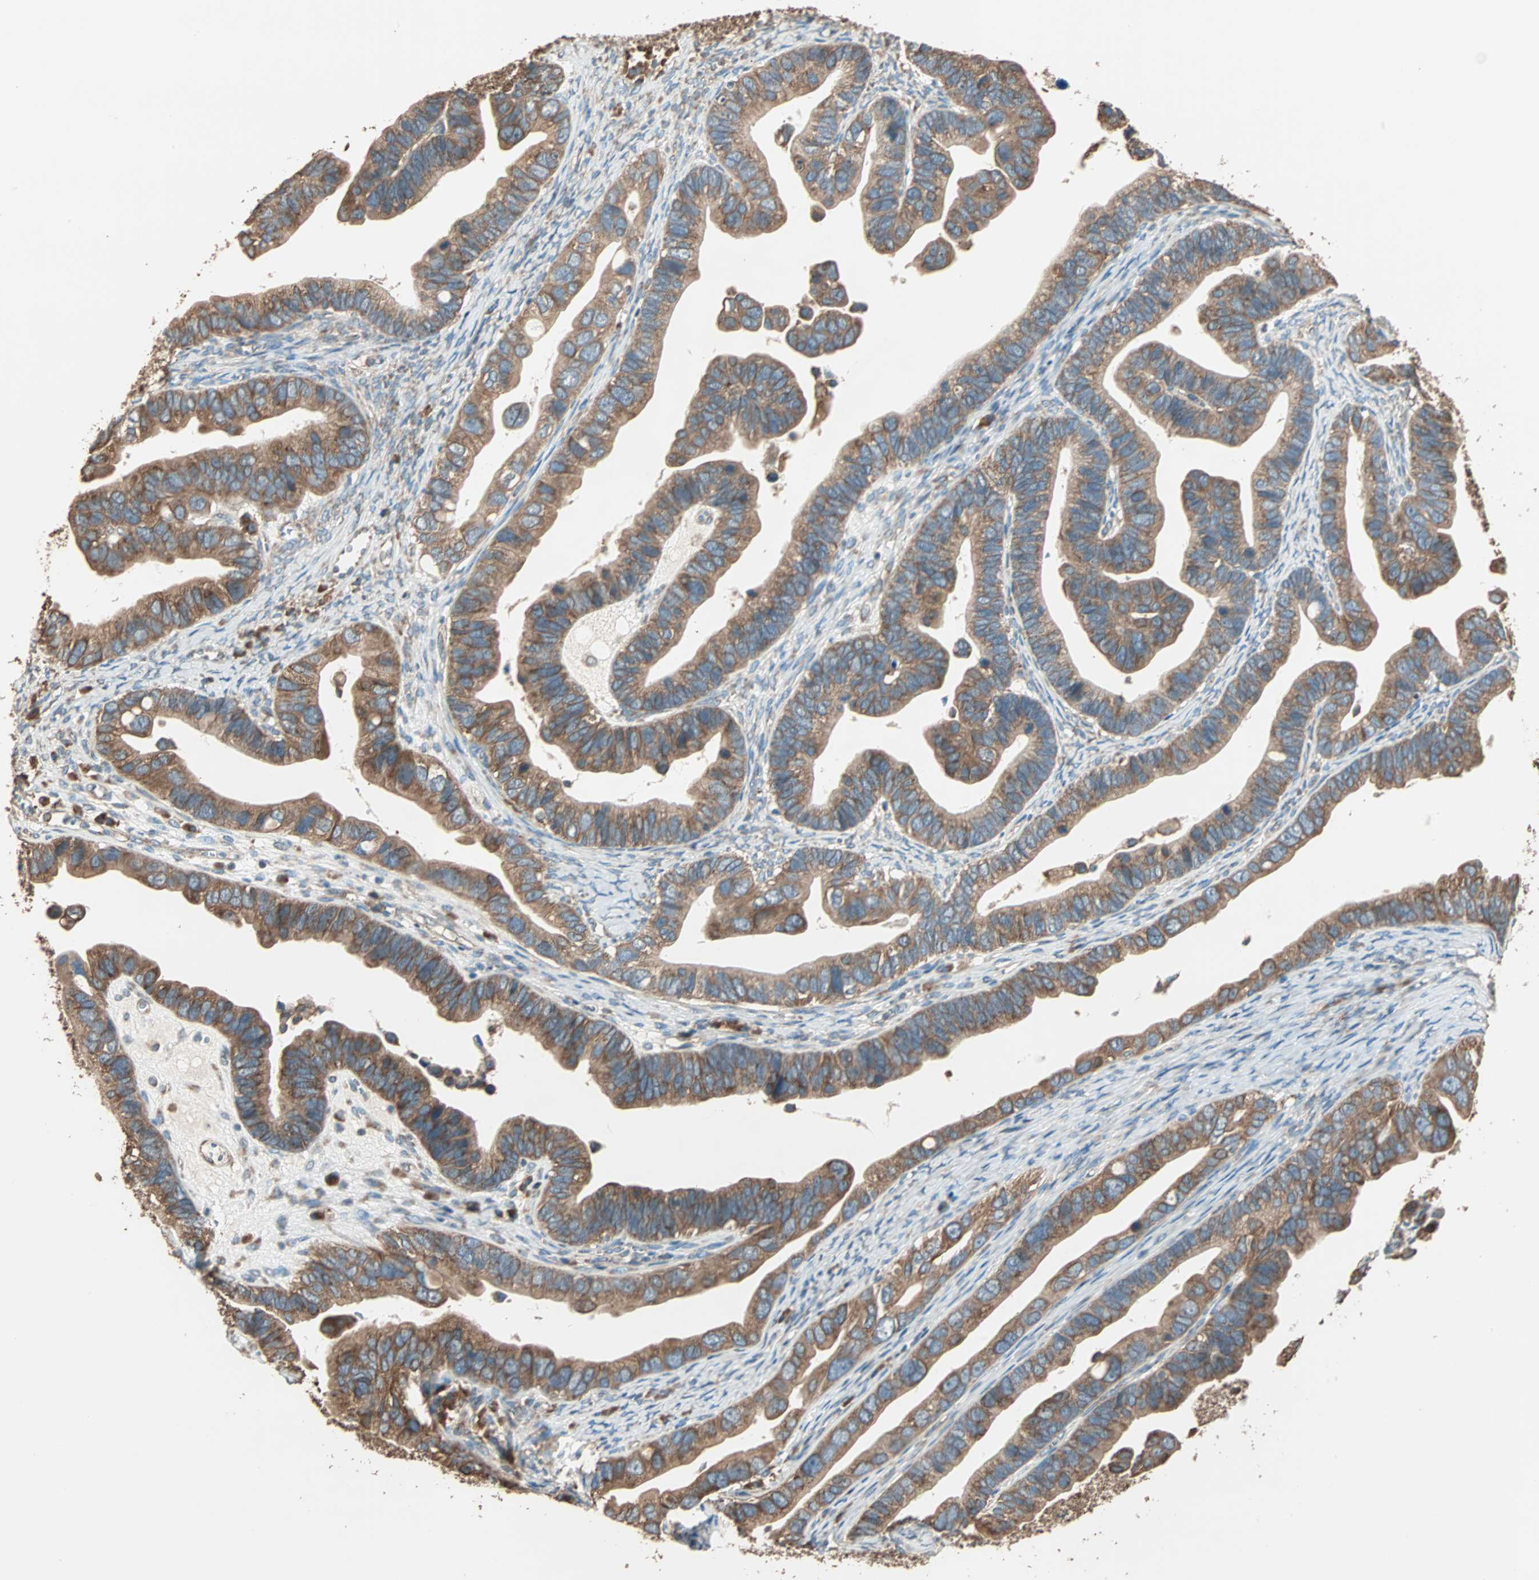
{"staining": {"intensity": "moderate", "quantity": ">75%", "location": "cytoplasmic/membranous"}, "tissue": "ovarian cancer", "cell_type": "Tumor cells", "image_type": "cancer", "snomed": [{"axis": "morphology", "description": "Cystadenocarcinoma, serous, NOS"}, {"axis": "topography", "description": "Ovary"}], "caption": "IHC of human ovarian serous cystadenocarcinoma demonstrates medium levels of moderate cytoplasmic/membranous staining in about >75% of tumor cells.", "gene": "EIF4G2", "patient": {"sex": "female", "age": 56}}